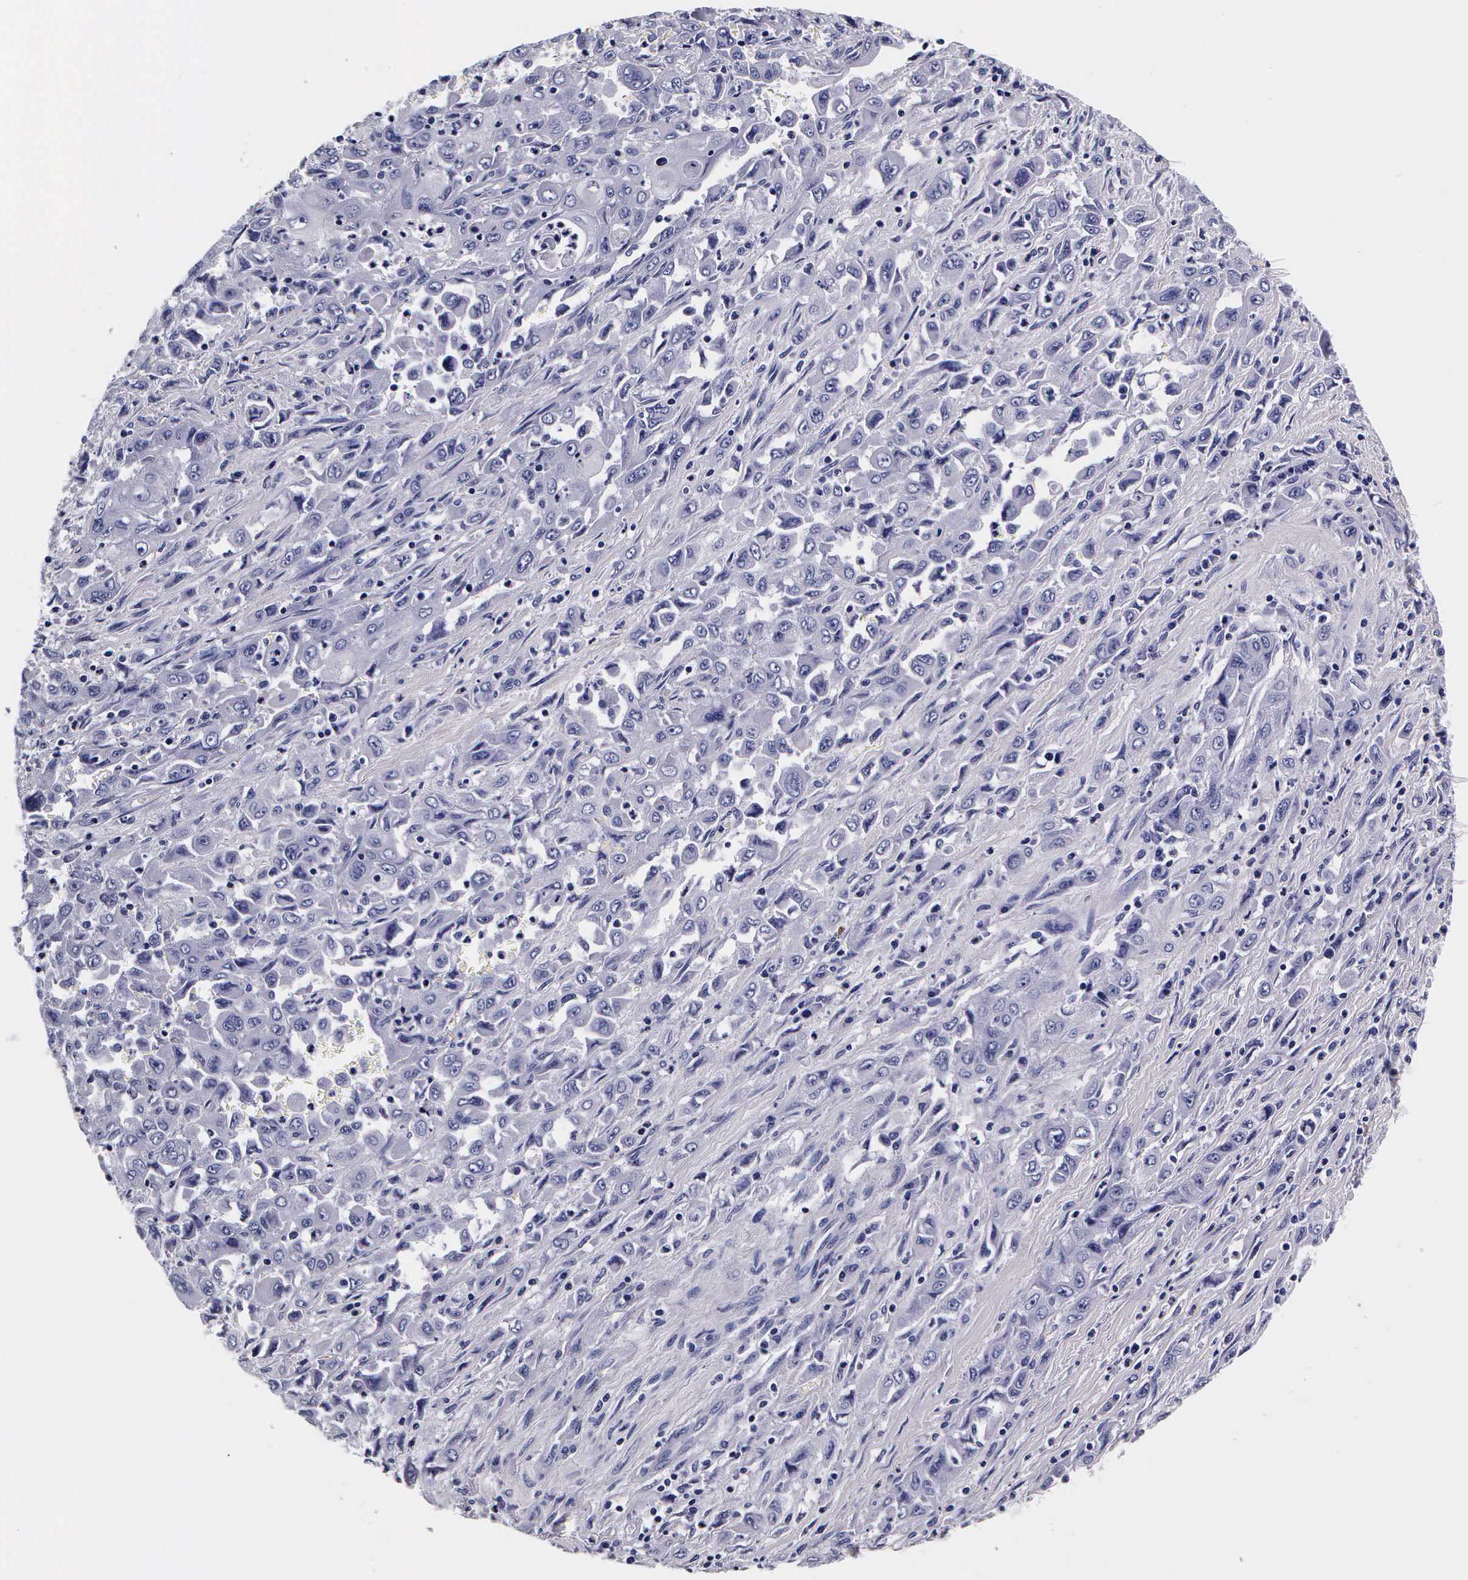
{"staining": {"intensity": "negative", "quantity": "none", "location": "none"}, "tissue": "pancreatic cancer", "cell_type": "Tumor cells", "image_type": "cancer", "snomed": [{"axis": "morphology", "description": "Adenocarcinoma, NOS"}, {"axis": "topography", "description": "Pancreas"}], "caption": "The image exhibits no significant positivity in tumor cells of pancreatic cancer.", "gene": "IAPP", "patient": {"sex": "male", "age": 70}}